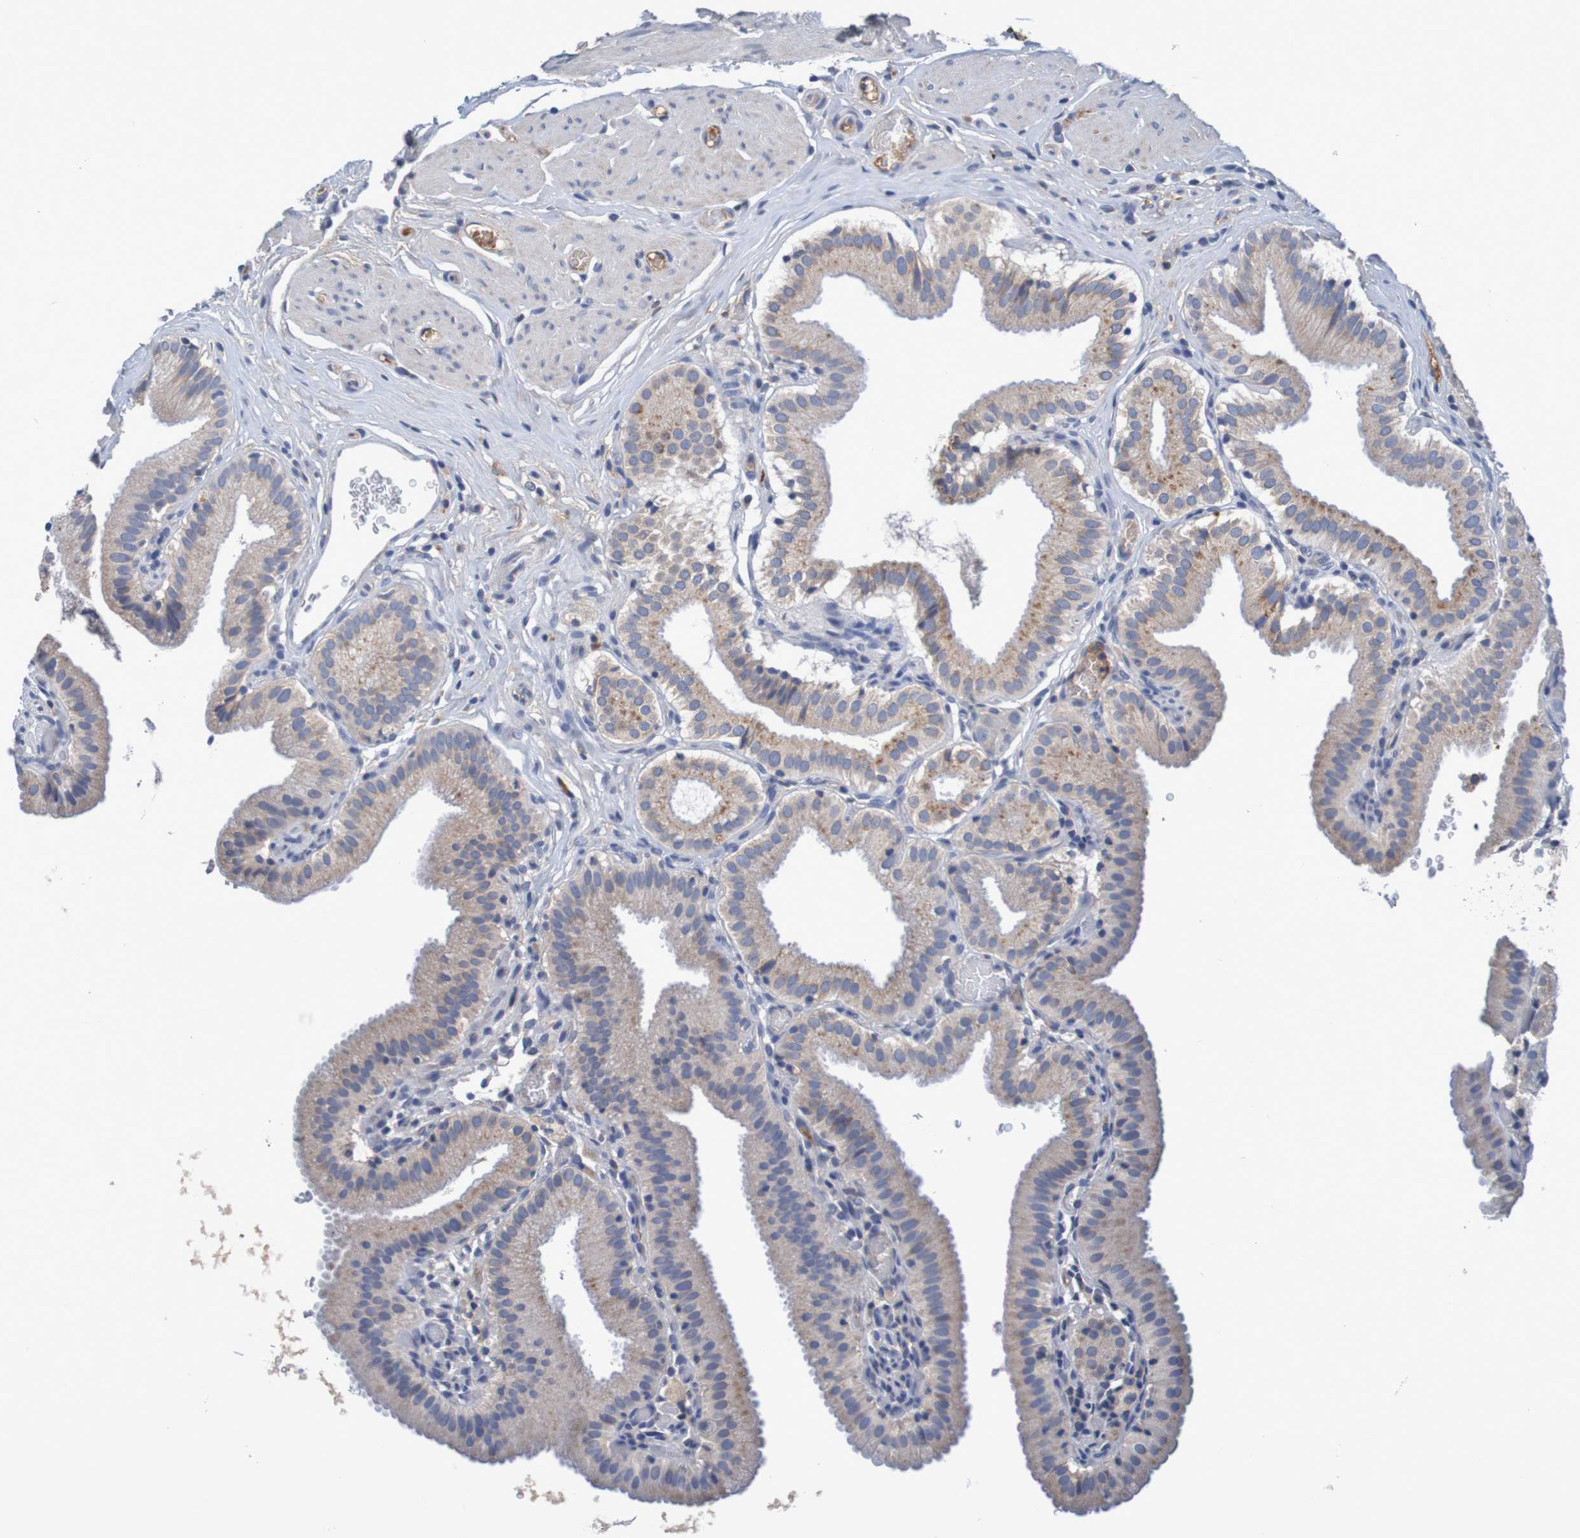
{"staining": {"intensity": "moderate", "quantity": "25%-75%", "location": "cytoplasmic/membranous"}, "tissue": "gallbladder", "cell_type": "Glandular cells", "image_type": "normal", "snomed": [{"axis": "morphology", "description": "Normal tissue, NOS"}, {"axis": "topography", "description": "Gallbladder"}], "caption": "Human gallbladder stained for a protein (brown) reveals moderate cytoplasmic/membranous positive expression in approximately 25%-75% of glandular cells.", "gene": "LTA", "patient": {"sex": "male", "age": 54}}